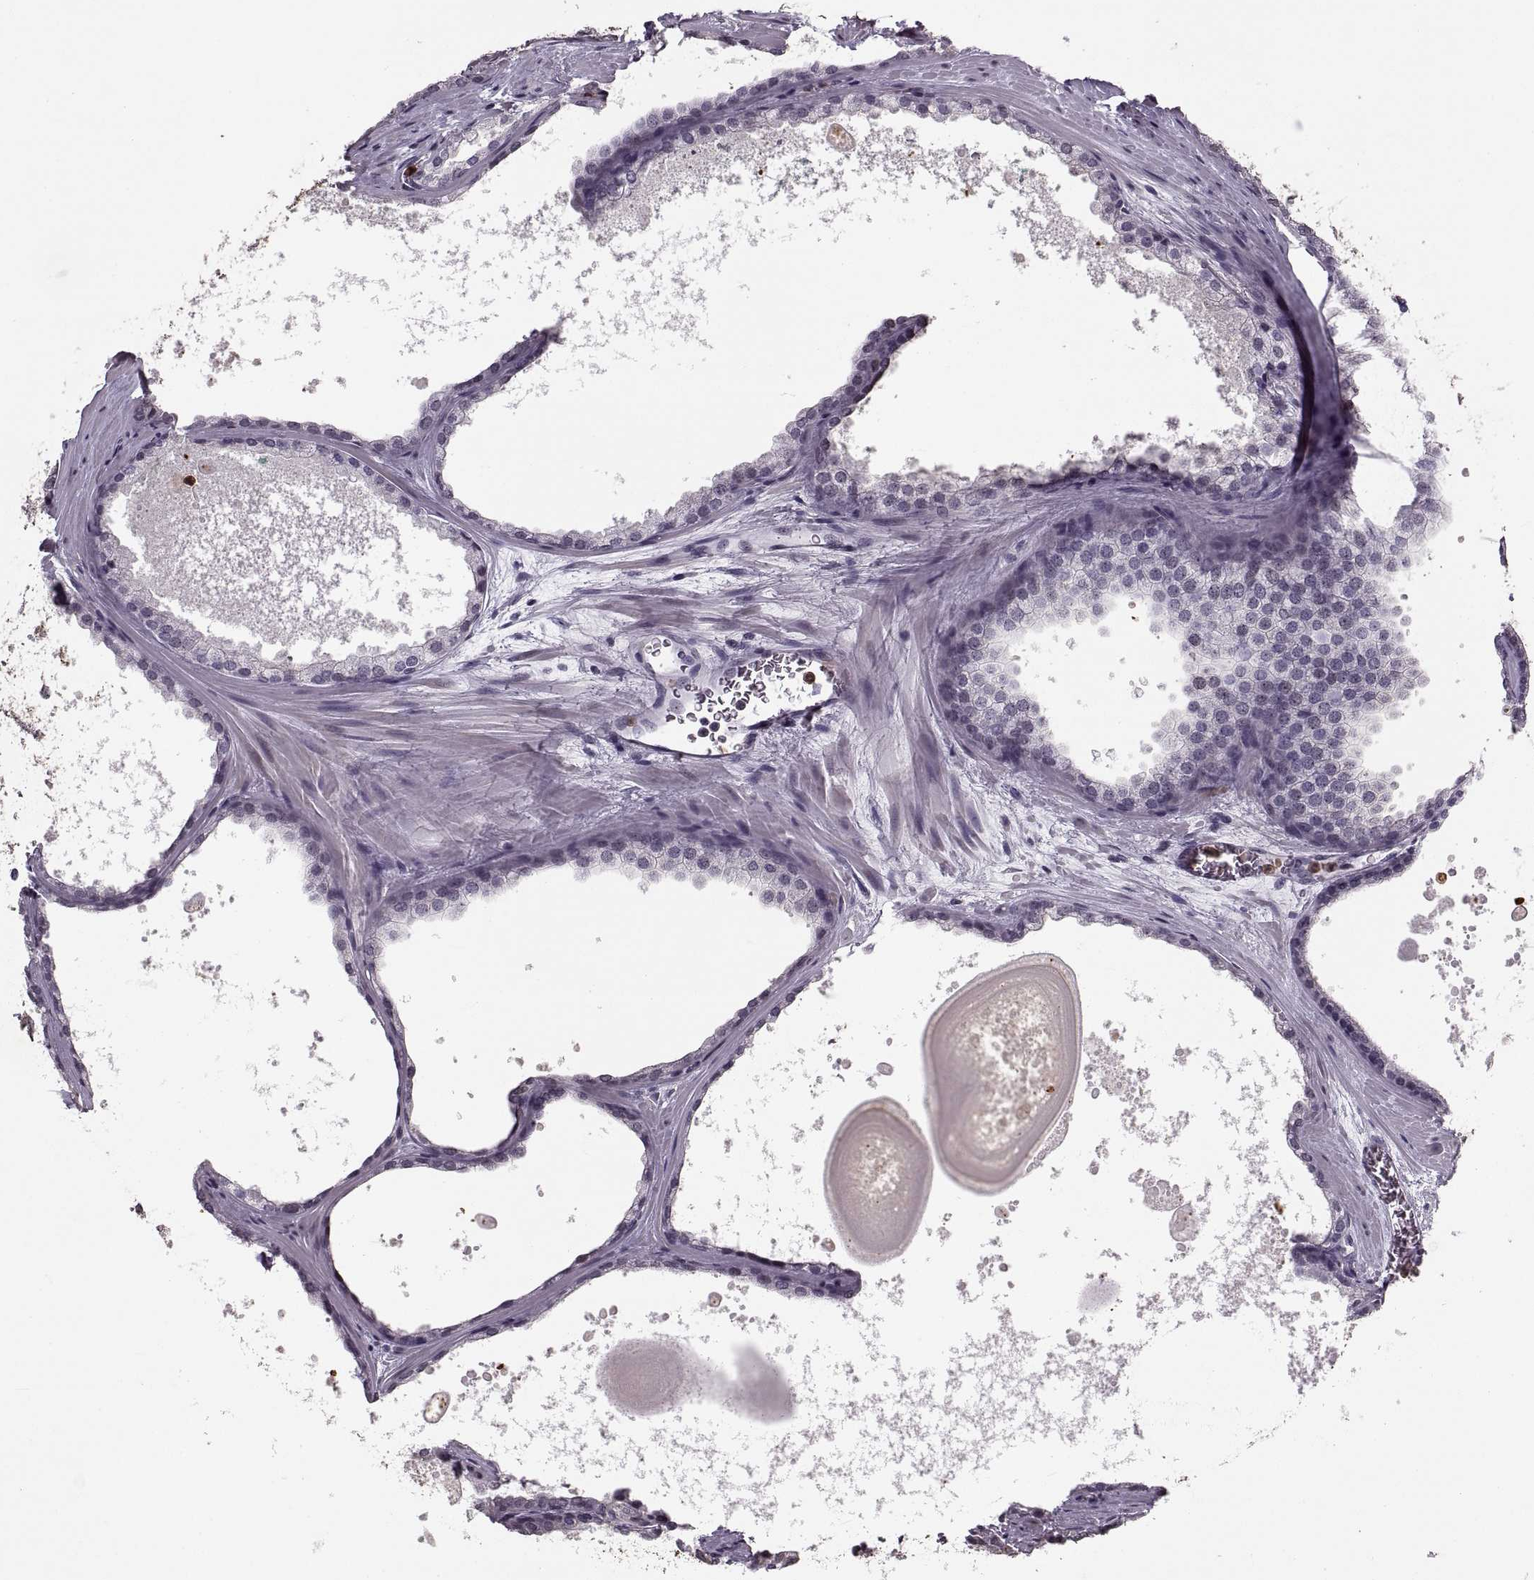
{"staining": {"intensity": "negative", "quantity": "none", "location": "none"}, "tissue": "prostate cancer", "cell_type": "Tumor cells", "image_type": "cancer", "snomed": [{"axis": "morphology", "description": "Adenocarcinoma, Low grade"}, {"axis": "topography", "description": "Prostate"}], "caption": "Immunohistochemistry micrograph of prostate cancer (adenocarcinoma (low-grade)) stained for a protein (brown), which shows no positivity in tumor cells.", "gene": "PALS1", "patient": {"sex": "male", "age": 56}}